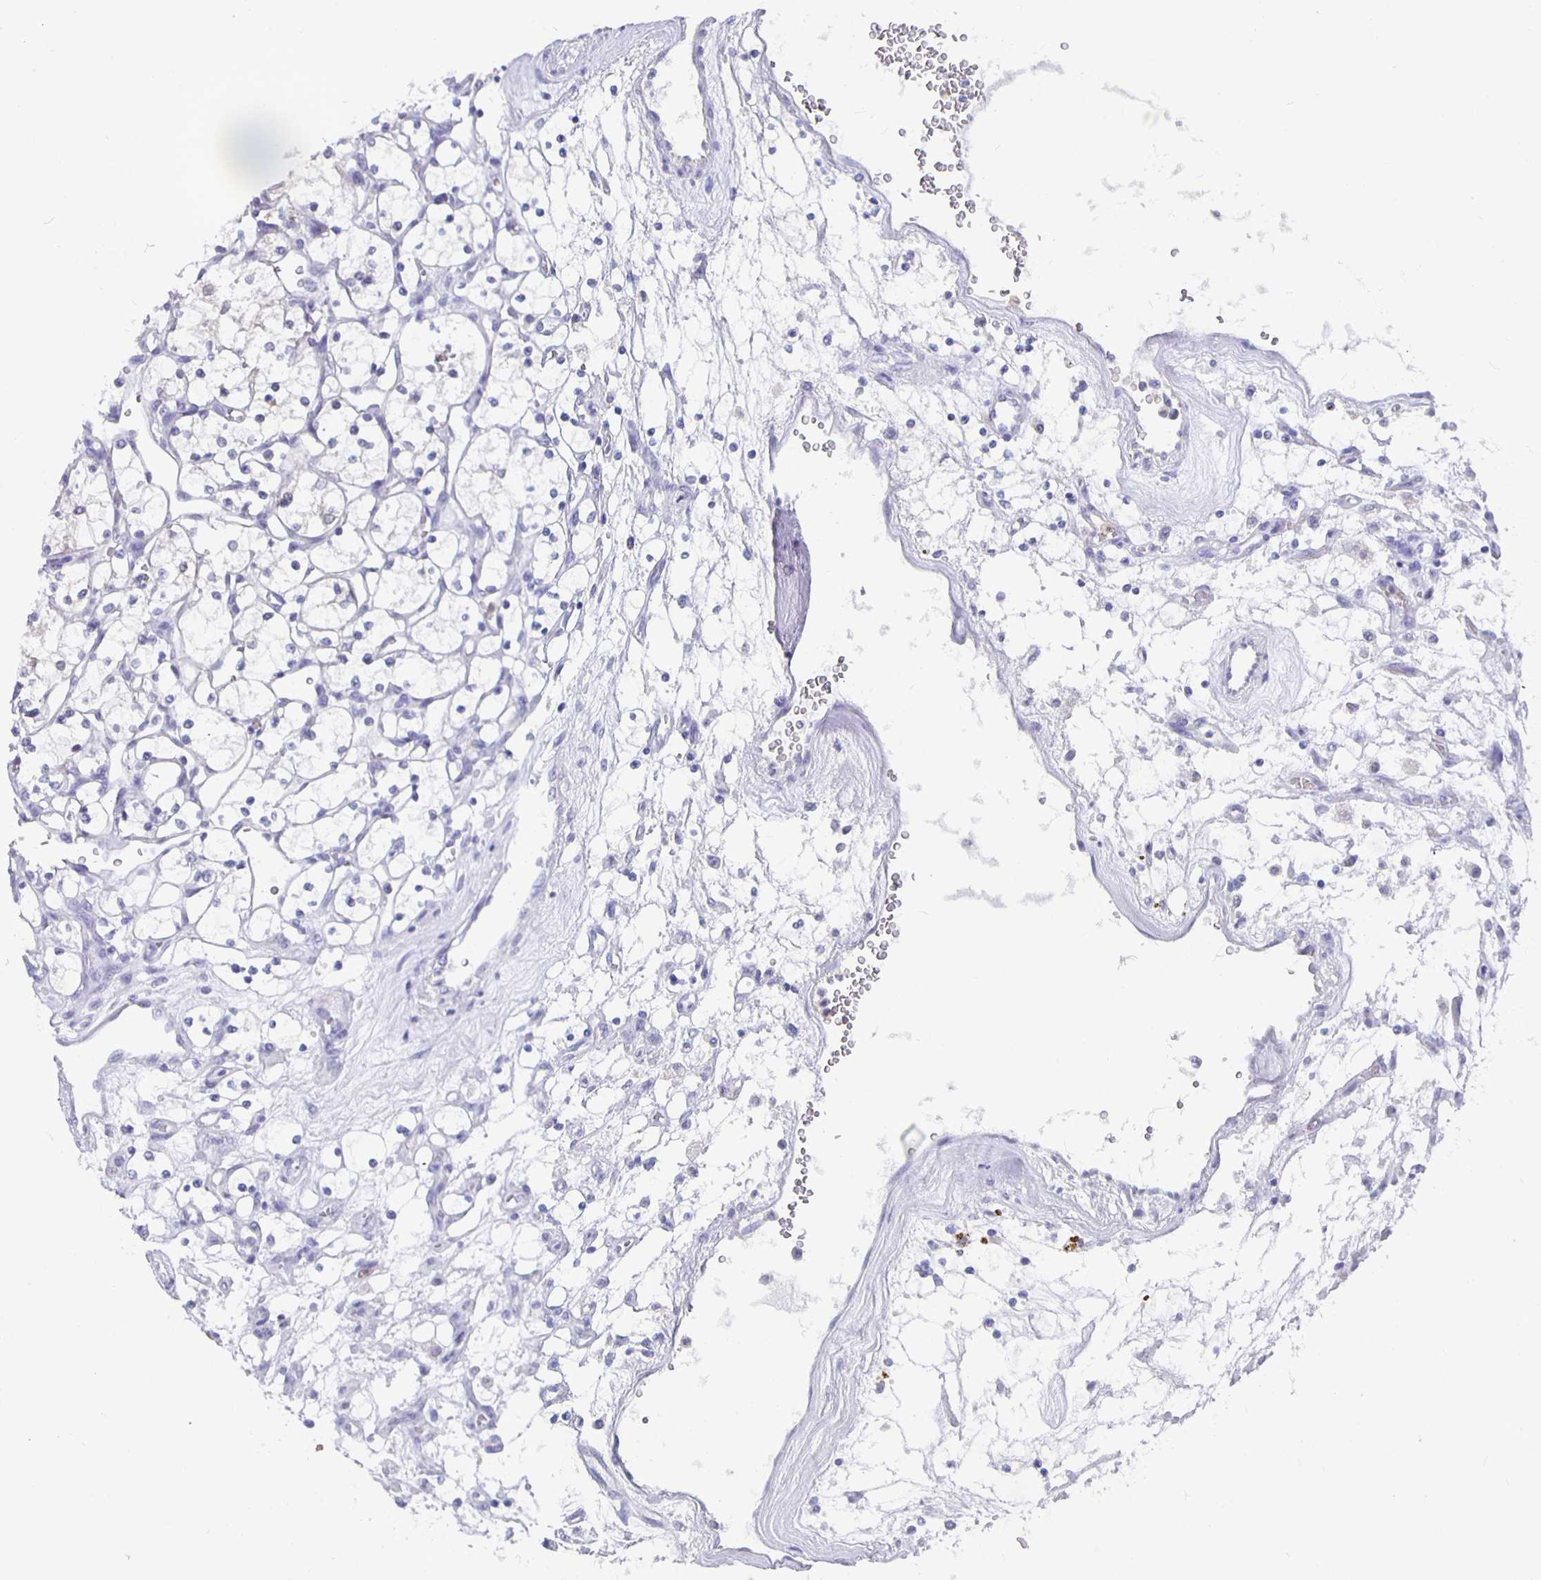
{"staining": {"intensity": "negative", "quantity": "none", "location": "none"}, "tissue": "renal cancer", "cell_type": "Tumor cells", "image_type": "cancer", "snomed": [{"axis": "morphology", "description": "Adenocarcinoma, NOS"}, {"axis": "topography", "description": "Kidney"}], "caption": "Immunohistochemistry (IHC) micrograph of neoplastic tissue: human adenocarcinoma (renal) stained with DAB shows no significant protein staining in tumor cells.", "gene": "GPX4", "patient": {"sex": "female", "age": 69}}